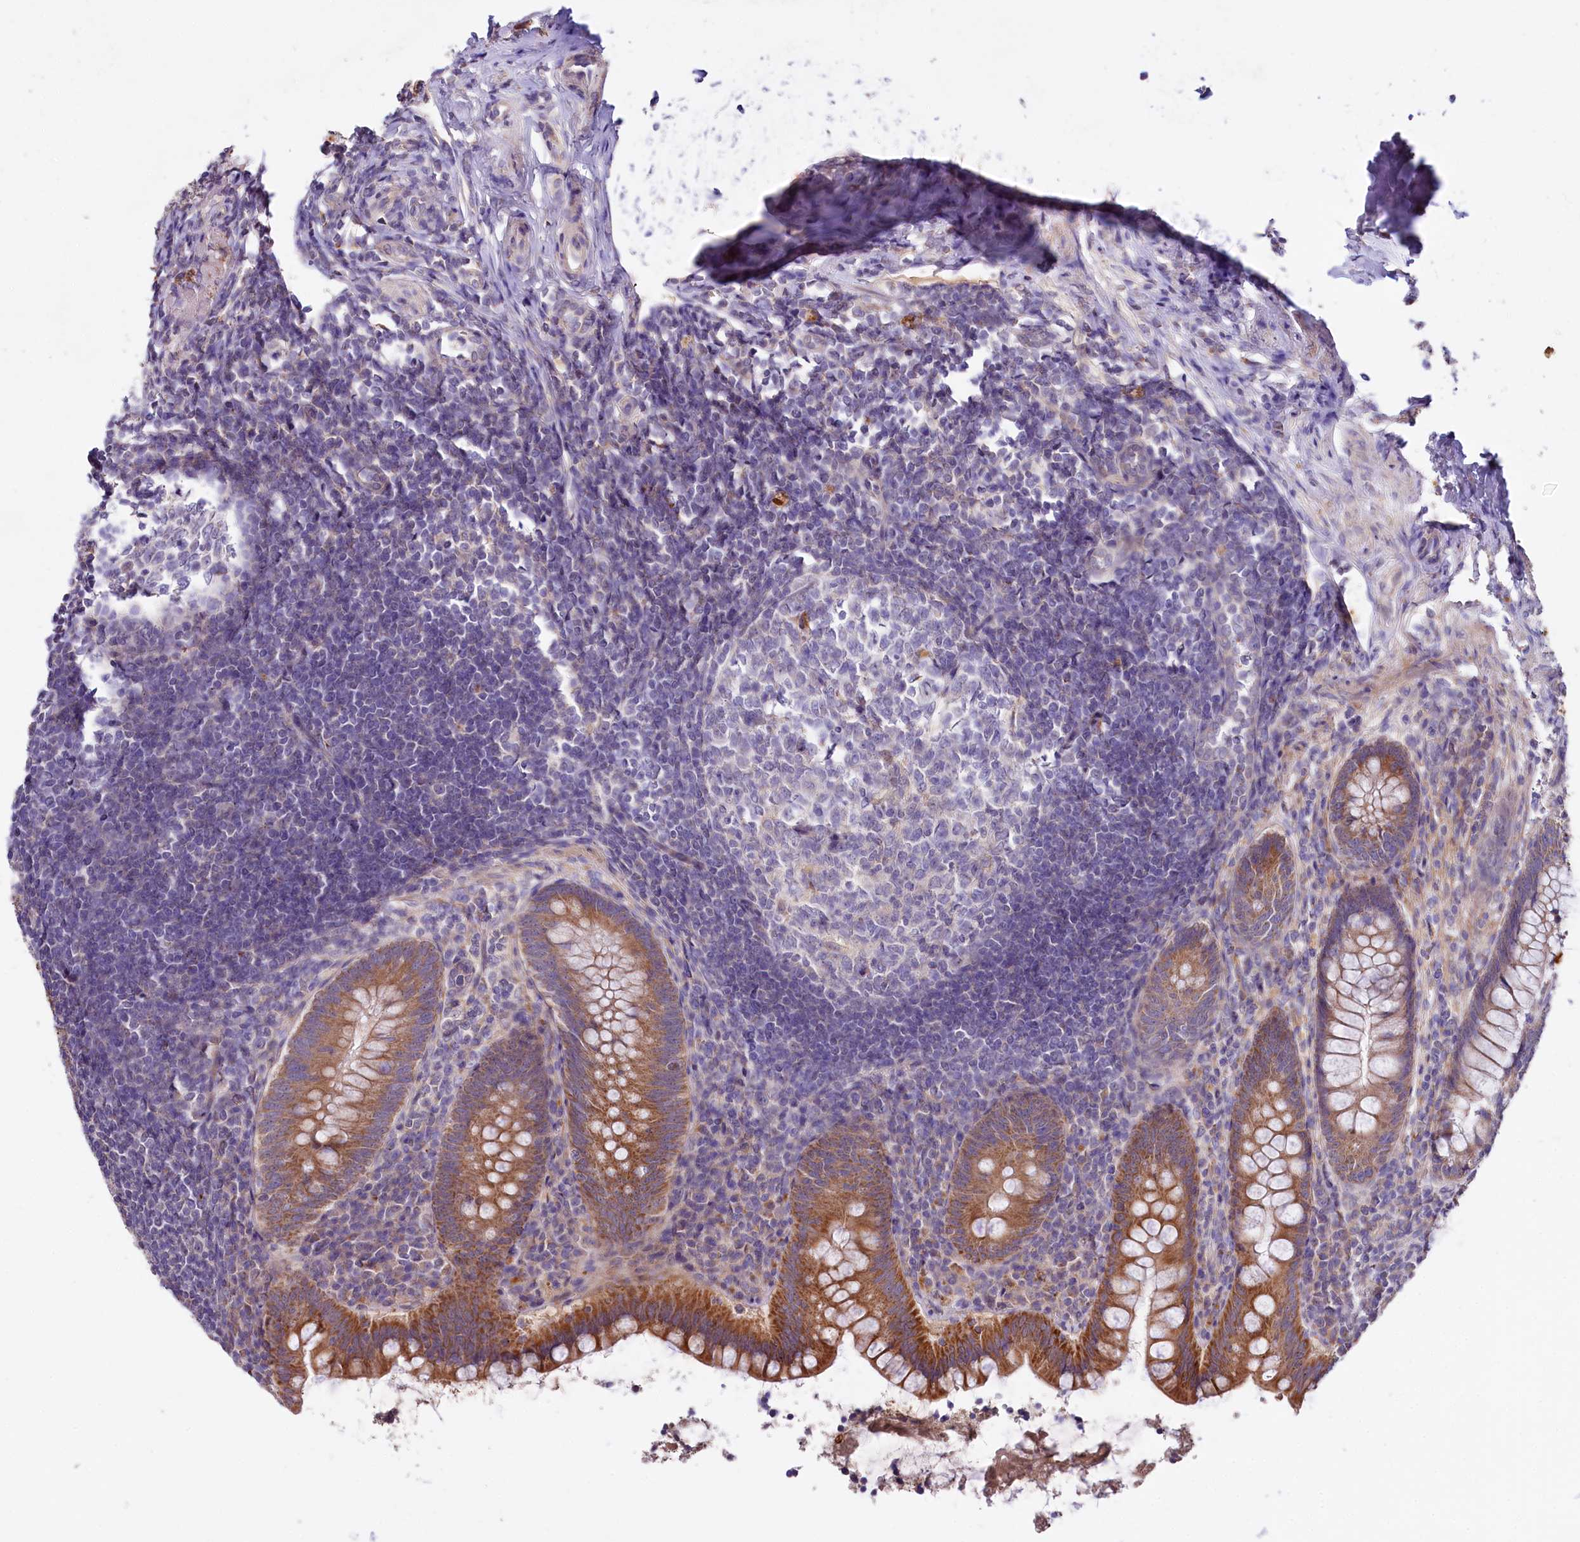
{"staining": {"intensity": "strong", "quantity": "25%-75%", "location": "cytoplasmic/membranous"}, "tissue": "appendix", "cell_type": "Glandular cells", "image_type": "normal", "snomed": [{"axis": "morphology", "description": "Normal tissue, NOS"}, {"axis": "topography", "description": "Appendix"}], "caption": "Strong cytoplasmic/membranous protein staining is identified in approximately 25%-75% of glandular cells in appendix. (DAB = brown stain, brightfield microscopy at high magnification).", "gene": "ZNF45", "patient": {"sex": "female", "age": 33}}